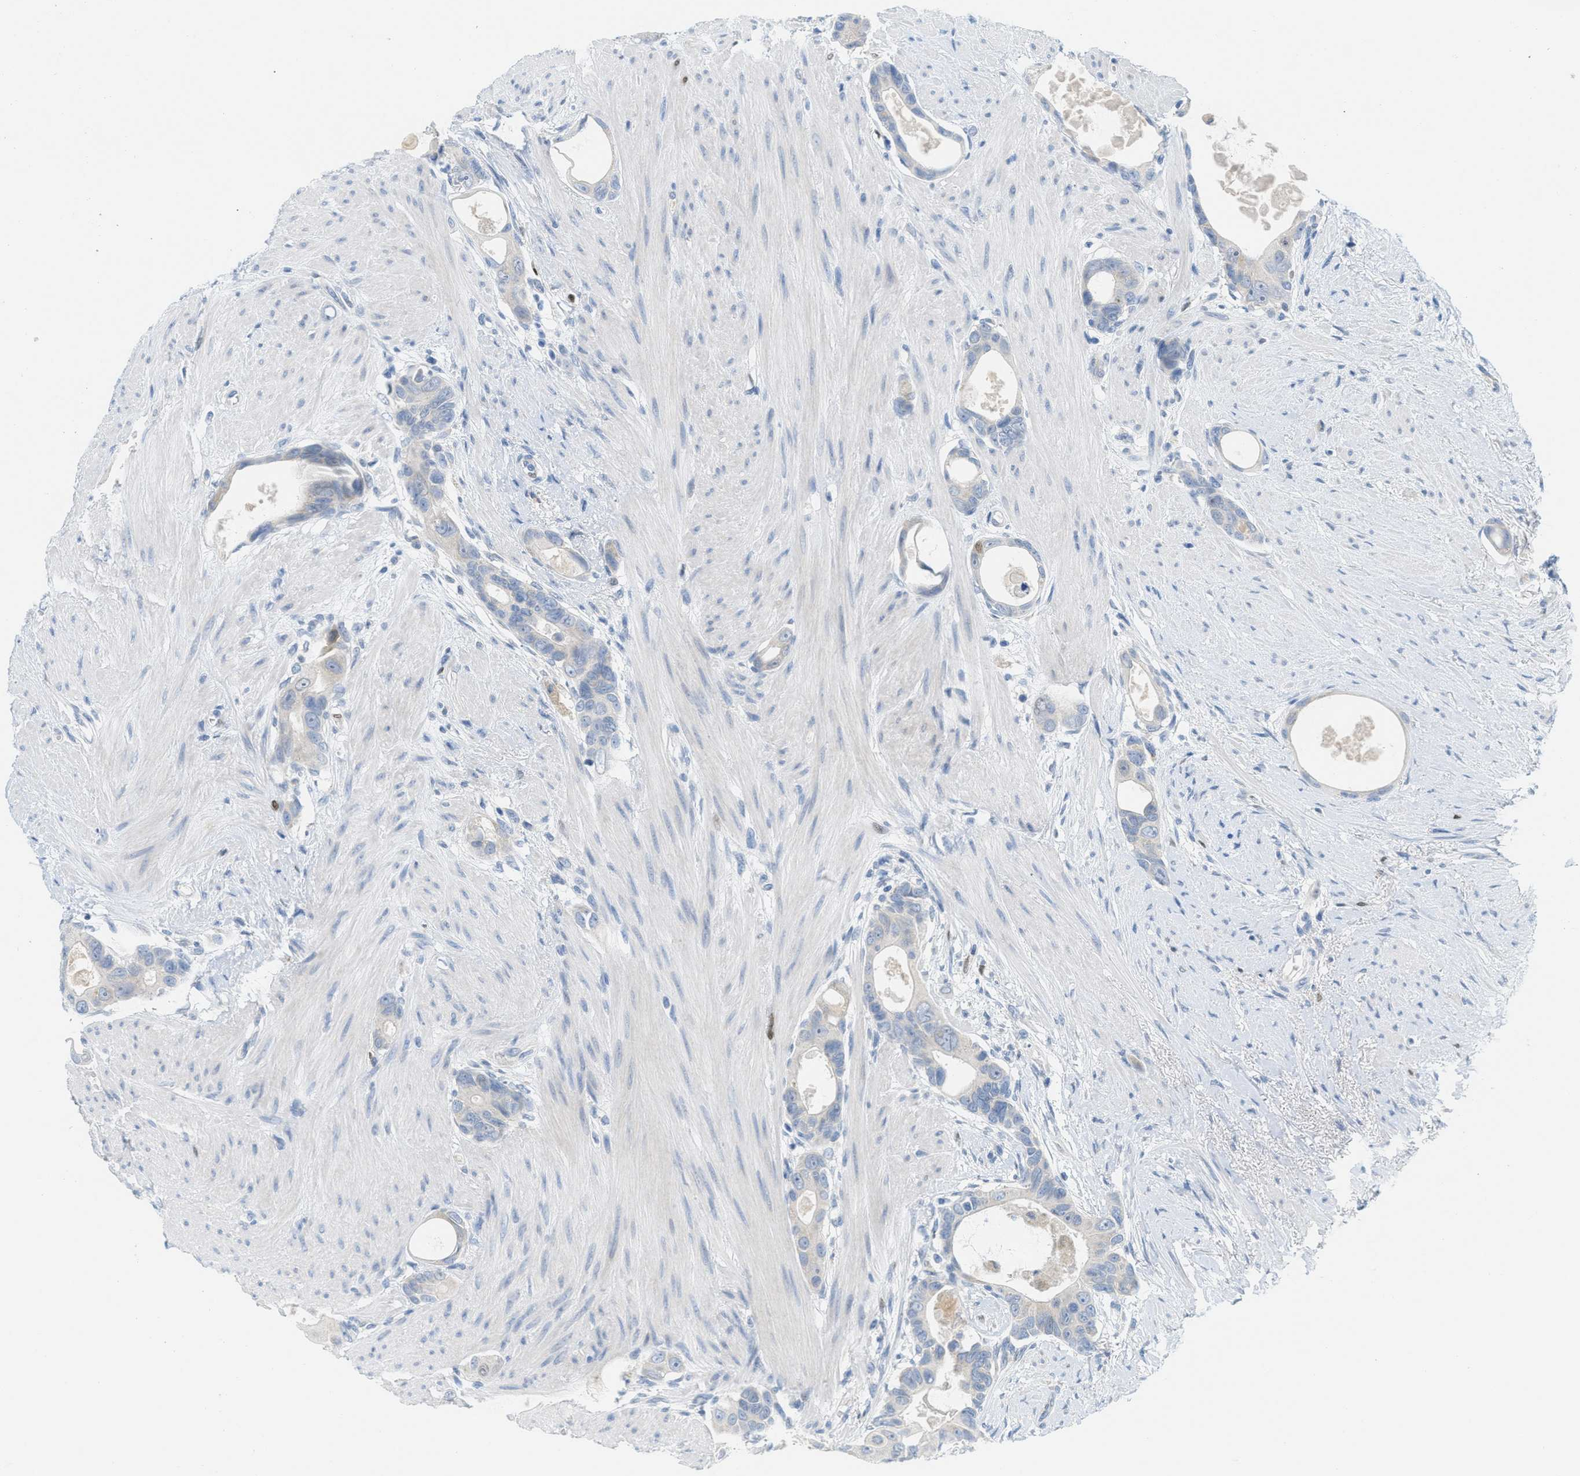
{"staining": {"intensity": "negative", "quantity": "none", "location": "none"}, "tissue": "colorectal cancer", "cell_type": "Tumor cells", "image_type": "cancer", "snomed": [{"axis": "morphology", "description": "Adenocarcinoma, NOS"}, {"axis": "topography", "description": "Rectum"}], "caption": "Tumor cells are negative for protein expression in human colorectal adenocarcinoma.", "gene": "ORC6", "patient": {"sex": "male", "age": 51}}